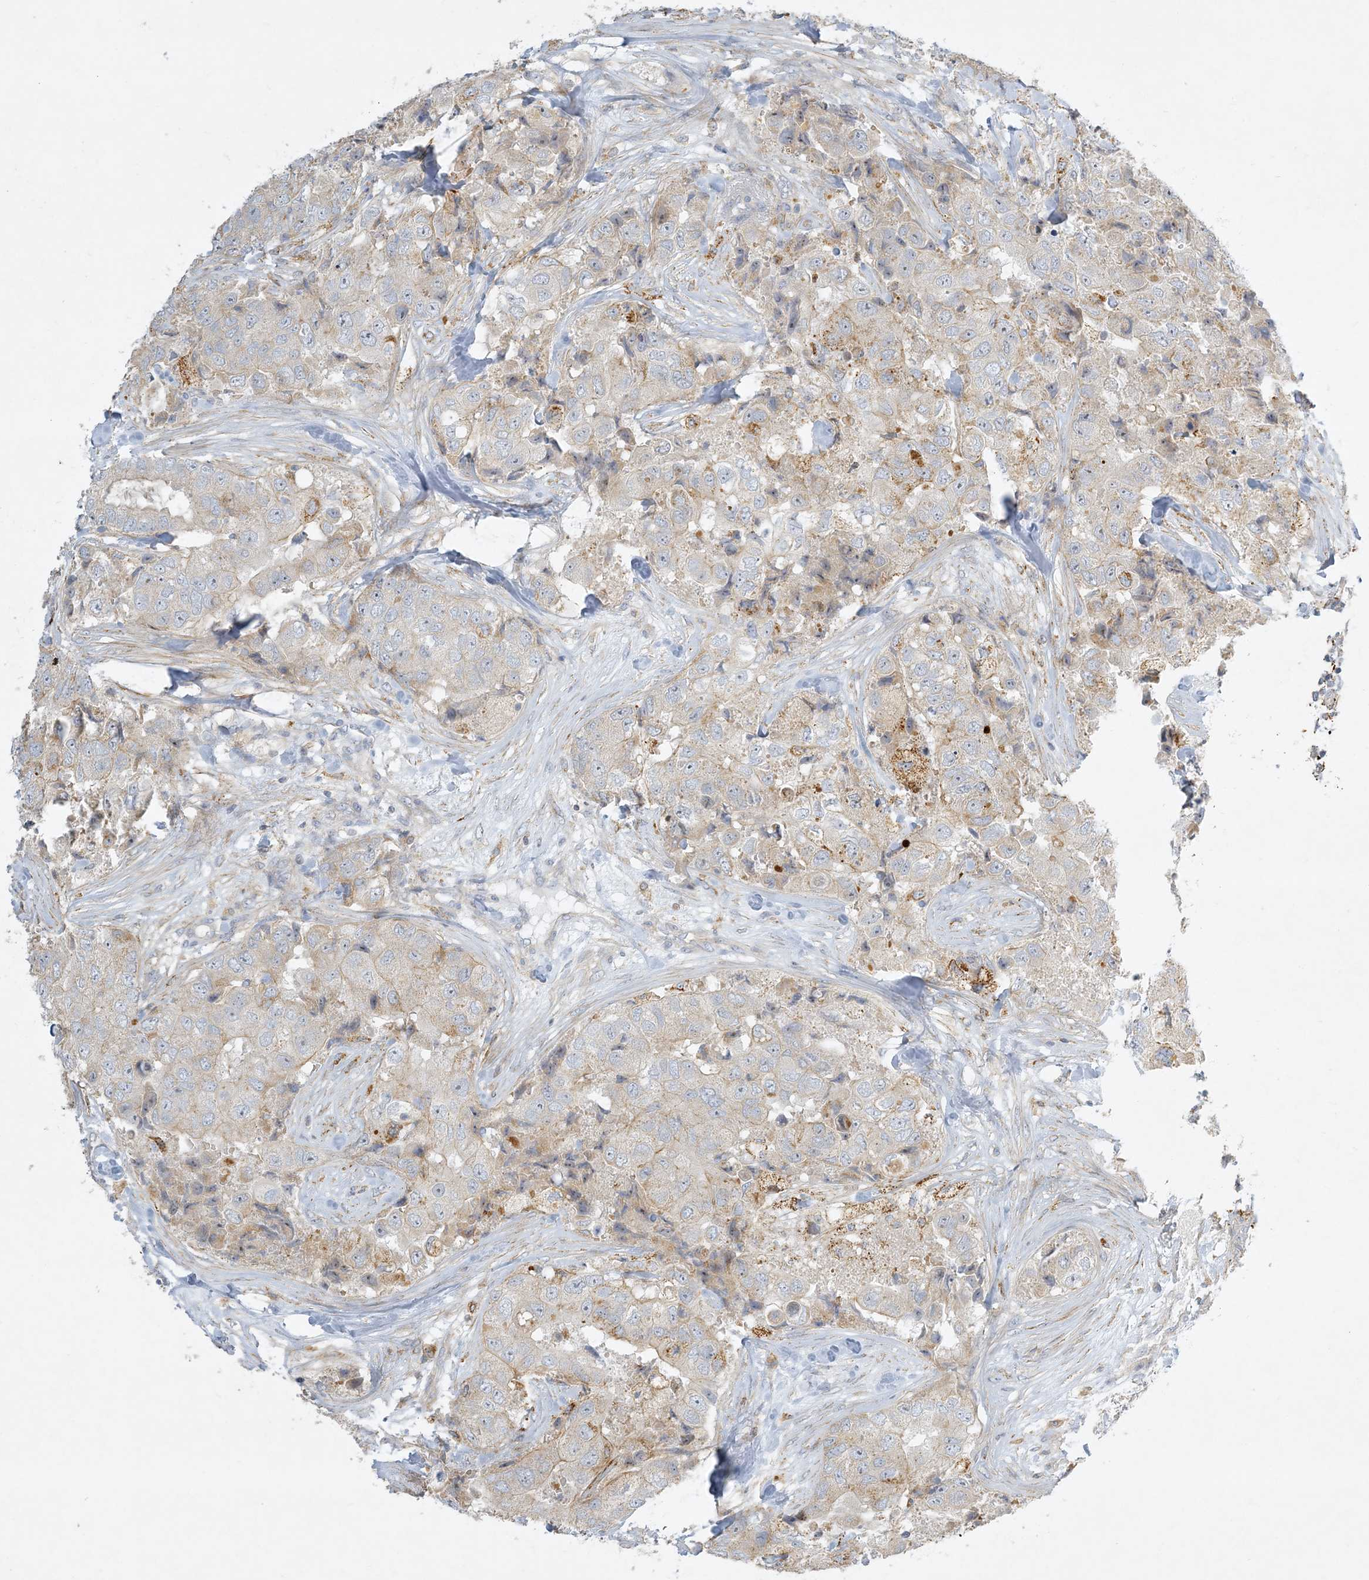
{"staining": {"intensity": "weak", "quantity": "<25%", "location": "cytoplasmic/membranous"}, "tissue": "breast cancer", "cell_type": "Tumor cells", "image_type": "cancer", "snomed": [{"axis": "morphology", "description": "Duct carcinoma"}, {"axis": "topography", "description": "Breast"}], "caption": "High magnification brightfield microscopy of breast cancer (intraductal carcinoma) stained with DAB (3,3'-diaminobenzidine) (brown) and counterstained with hematoxylin (blue): tumor cells show no significant staining.", "gene": "LTN1", "patient": {"sex": "female", "age": 62}}